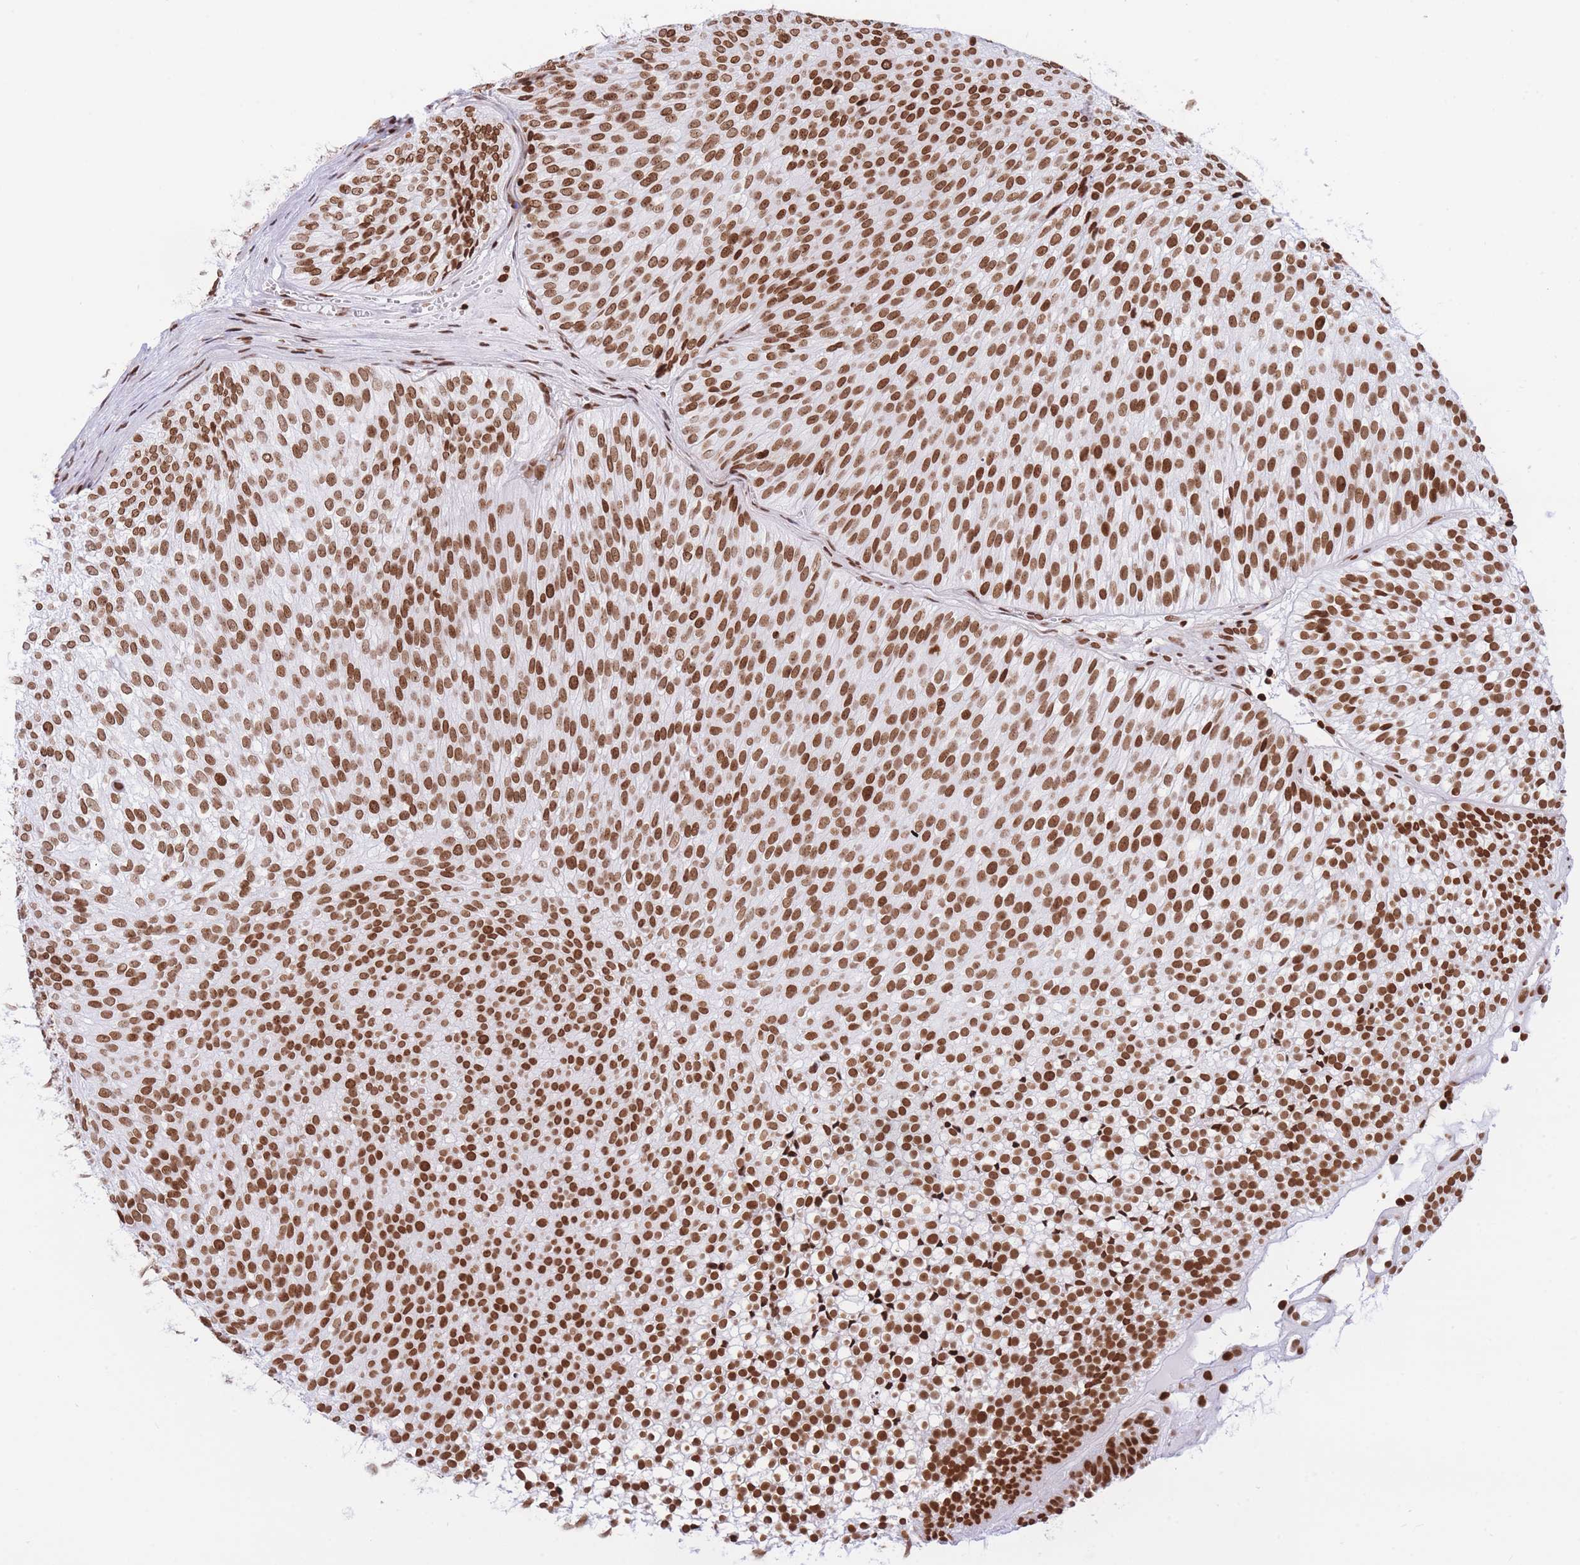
{"staining": {"intensity": "strong", "quantity": ">75%", "location": "nuclear"}, "tissue": "urothelial cancer", "cell_type": "Tumor cells", "image_type": "cancer", "snomed": [{"axis": "morphology", "description": "Urothelial carcinoma, Low grade"}, {"axis": "topography", "description": "Urinary bladder"}], "caption": "The histopathology image reveals immunohistochemical staining of urothelial cancer. There is strong nuclear expression is appreciated in about >75% of tumor cells. The staining was performed using DAB (3,3'-diaminobenzidine), with brown indicating positive protein expression. Nuclei are stained blue with hematoxylin.", "gene": "H2BC11", "patient": {"sex": "male", "age": 91}}